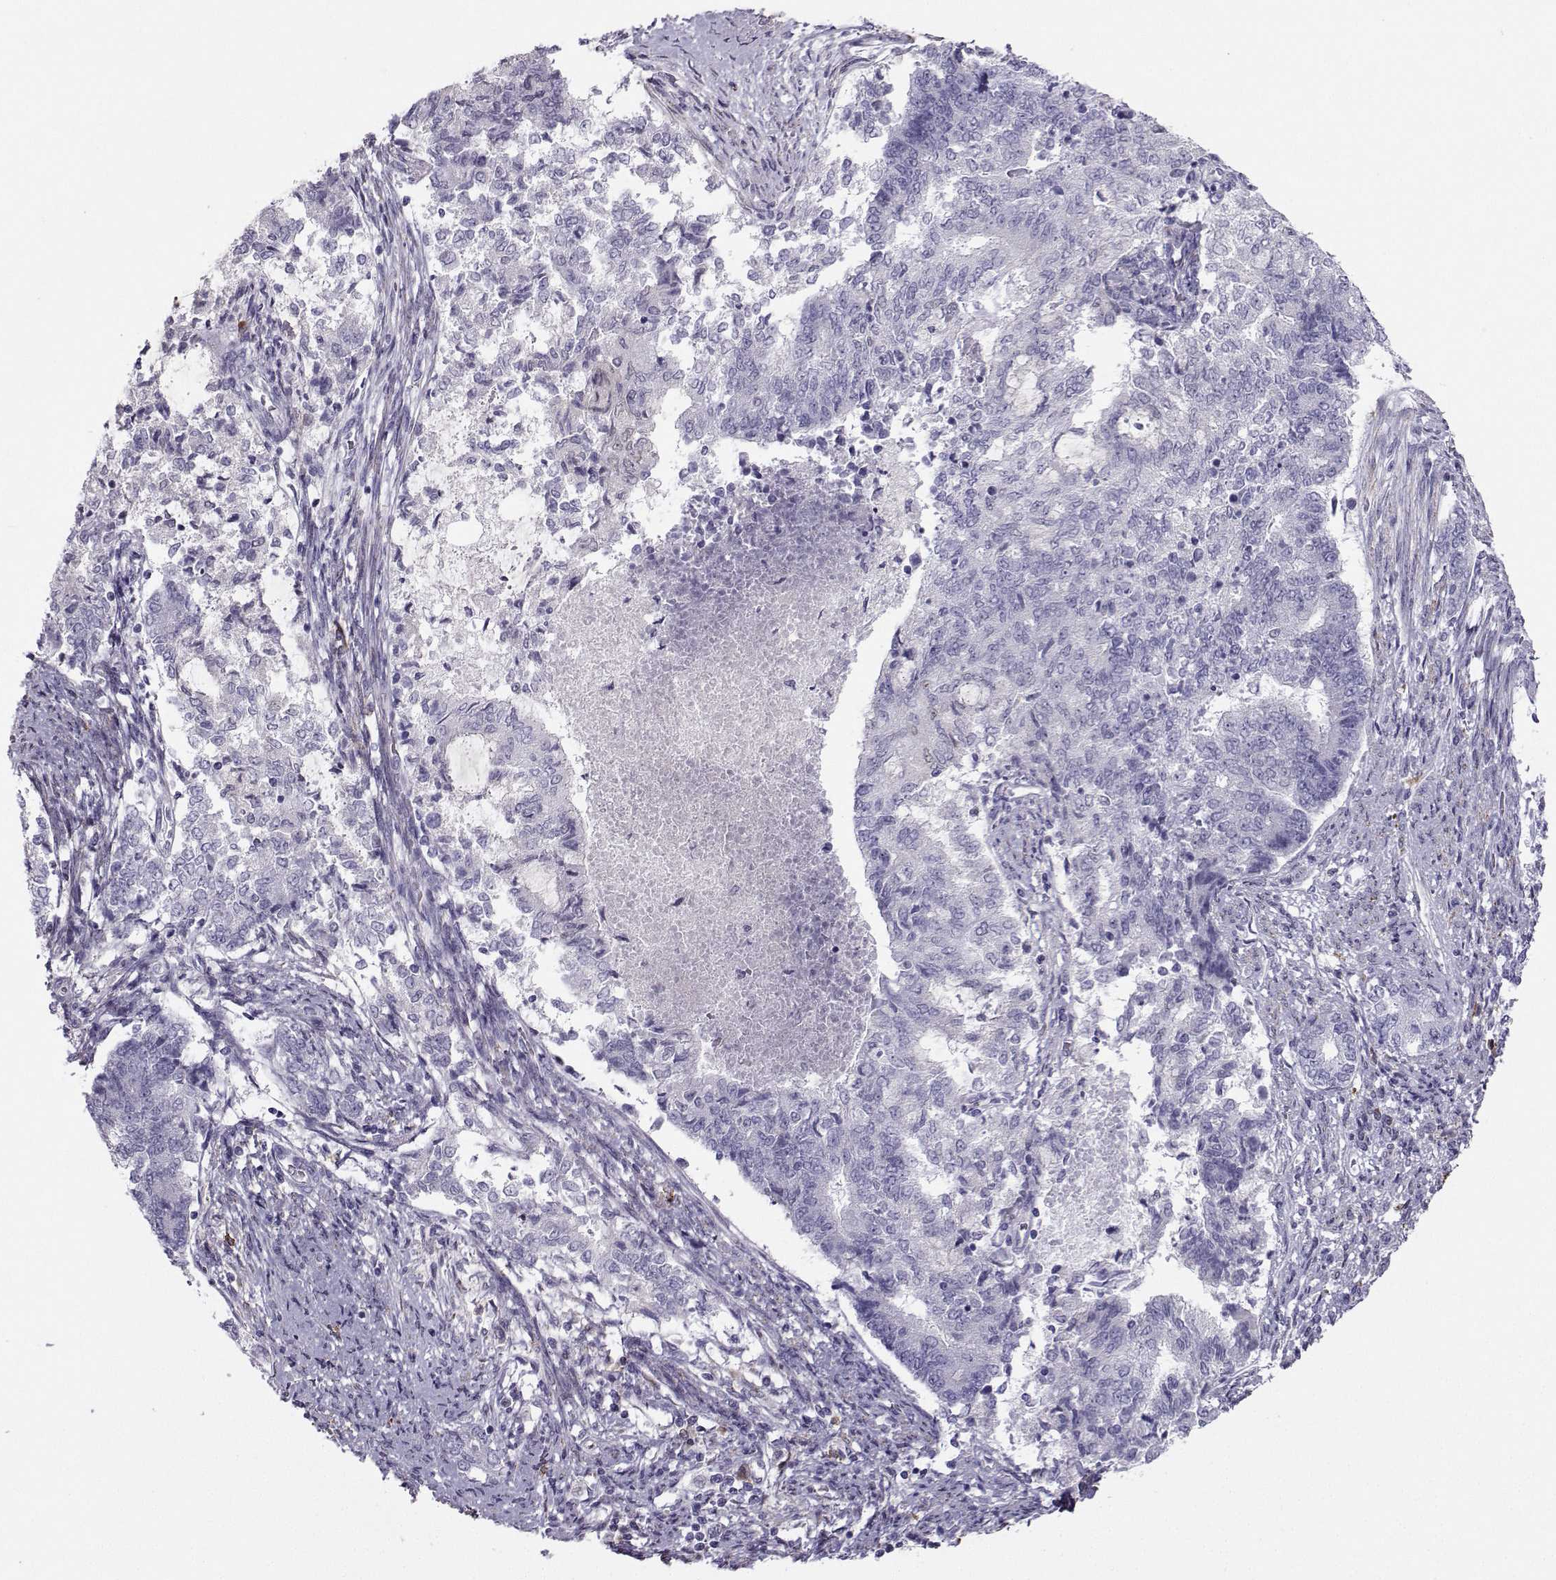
{"staining": {"intensity": "negative", "quantity": "none", "location": "none"}, "tissue": "endometrial cancer", "cell_type": "Tumor cells", "image_type": "cancer", "snomed": [{"axis": "morphology", "description": "Adenocarcinoma, NOS"}, {"axis": "topography", "description": "Endometrium"}], "caption": "High magnification brightfield microscopy of endometrial cancer (adenocarcinoma) stained with DAB (brown) and counterstained with hematoxylin (blue): tumor cells show no significant expression.", "gene": "DCLK3", "patient": {"sex": "female", "age": 65}}